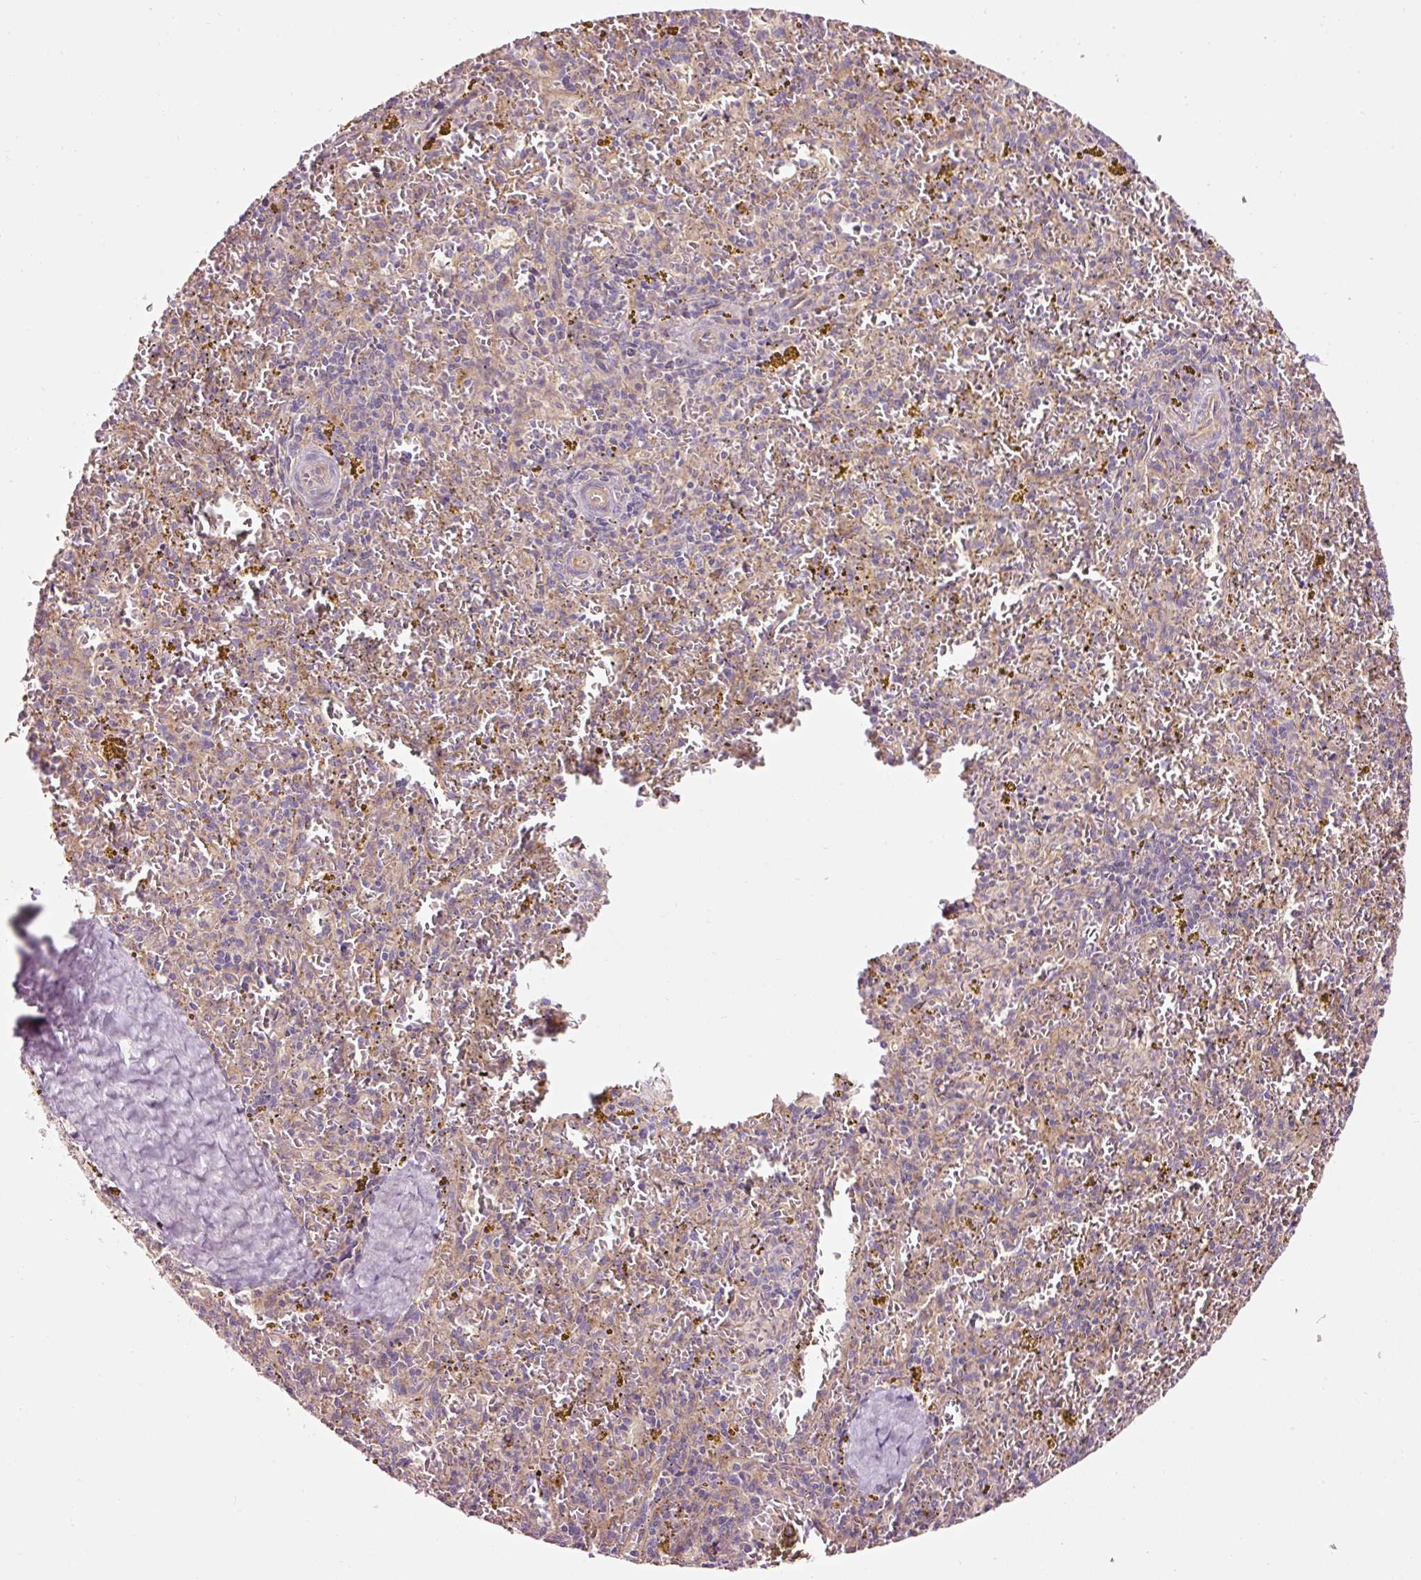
{"staining": {"intensity": "negative", "quantity": "none", "location": "none"}, "tissue": "spleen", "cell_type": "Cells in red pulp", "image_type": "normal", "snomed": [{"axis": "morphology", "description": "Normal tissue, NOS"}, {"axis": "topography", "description": "Spleen"}], "caption": "DAB immunohistochemical staining of normal spleen reveals no significant staining in cells in red pulp. (Stains: DAB (3,3'-diaminobenzidine) immunohistochemistry with hematoxylin counter stain, Microscopy: brightfield microscopy at high magnification).", "gene": "NAPA", "patient": {"sex": "male", "age": 57}}